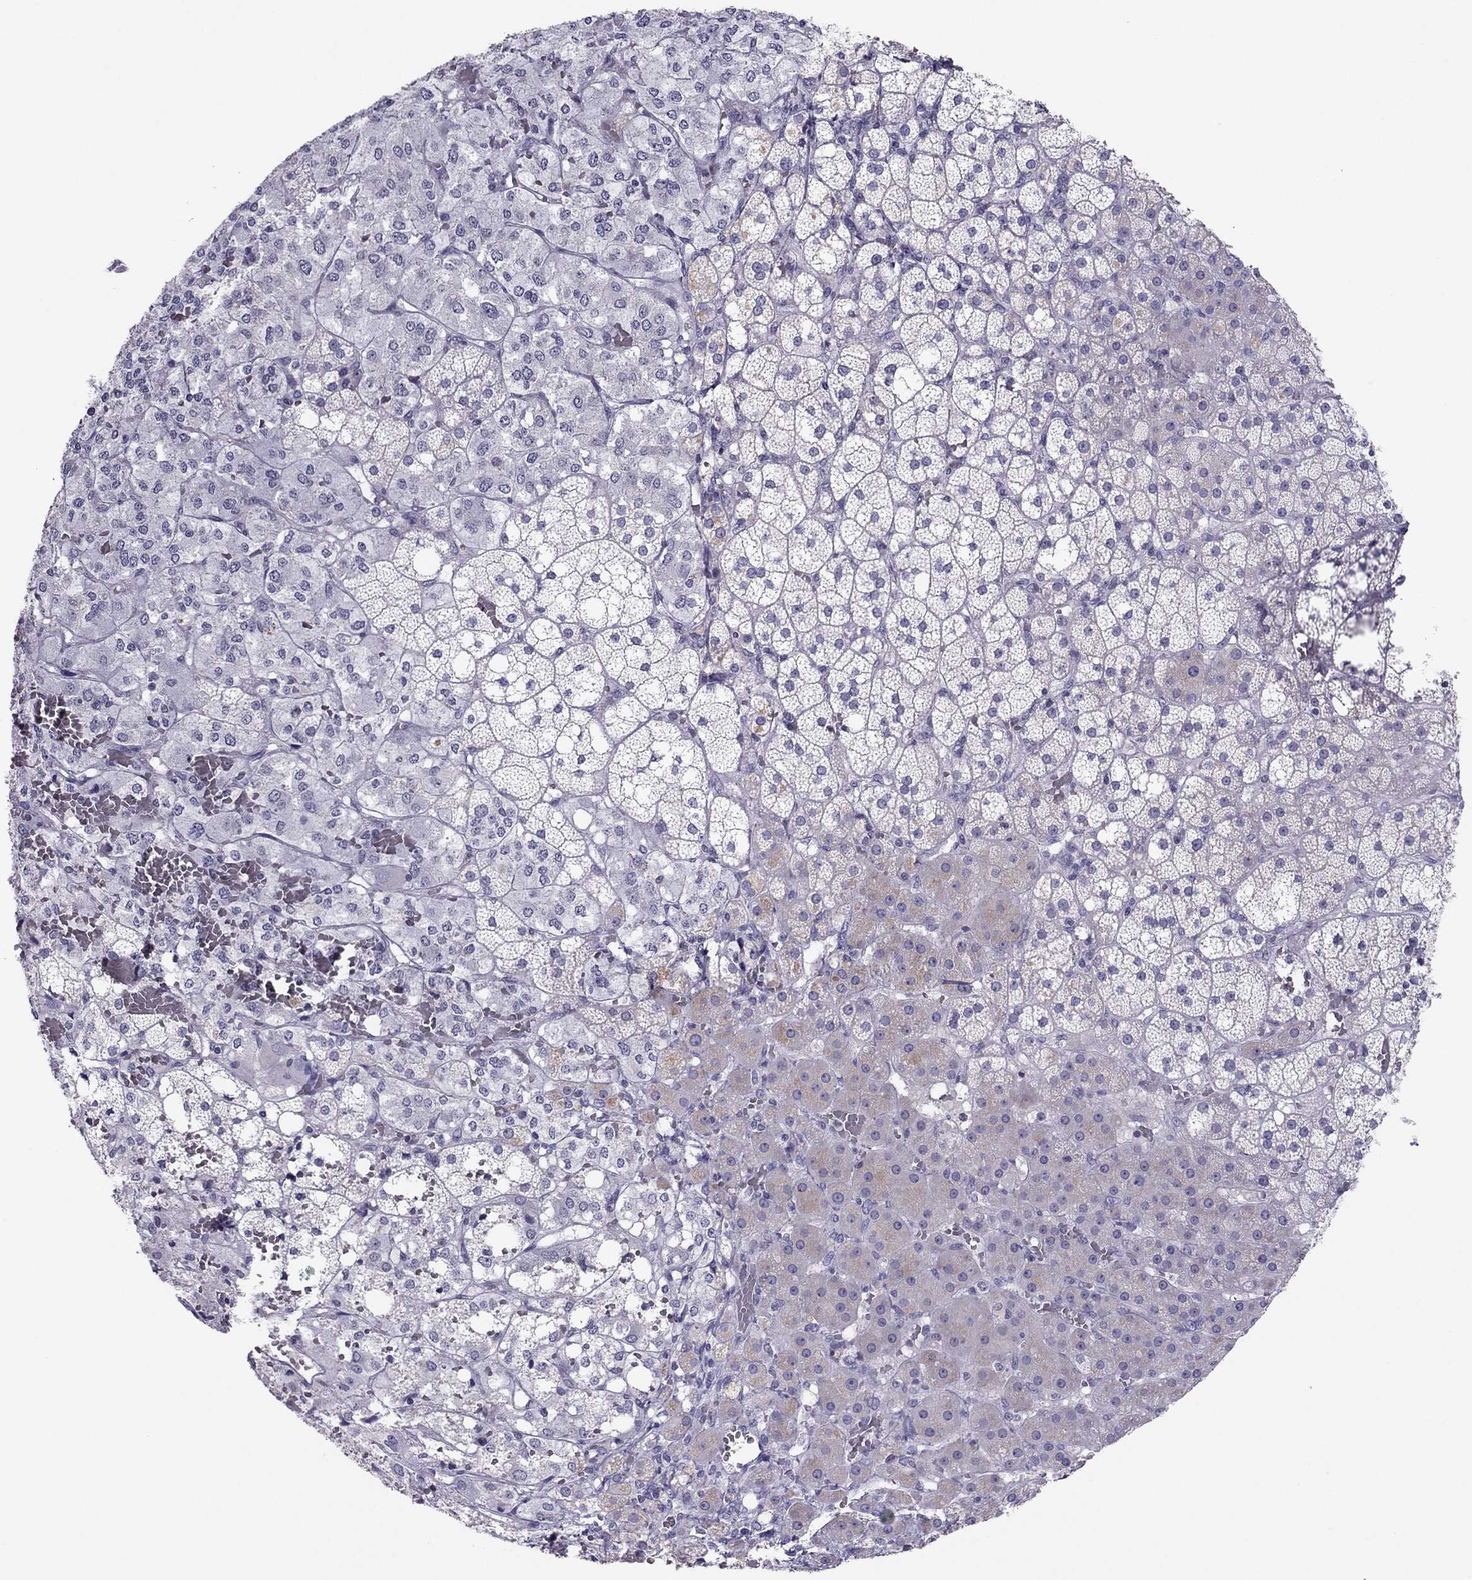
{"staining": {"intensity": "weak", "quantity": "<25%", "location": "cytoplasmic/membranous"}, "tissue": "adrenal gland", "cell_type": "Glandular cells", "image_type": "normal", "snomed": [{"axis": "morphology", "description": "Normal tissue, NOS"}, {"axis": "topography", "description": "Adrenal gland"}], "caption": "A histopathology image of human adrenal gland is negative for staining in glandular cells. The staining was performed using DAB (3,3'-diaminobenzidine) to visualize the protein expression in brown, while the nuclei were stained in blue with hematoxylin (Magnification: 20x).", "gene": "RGS8", "patient": {"sex": "male", "age": 53}}